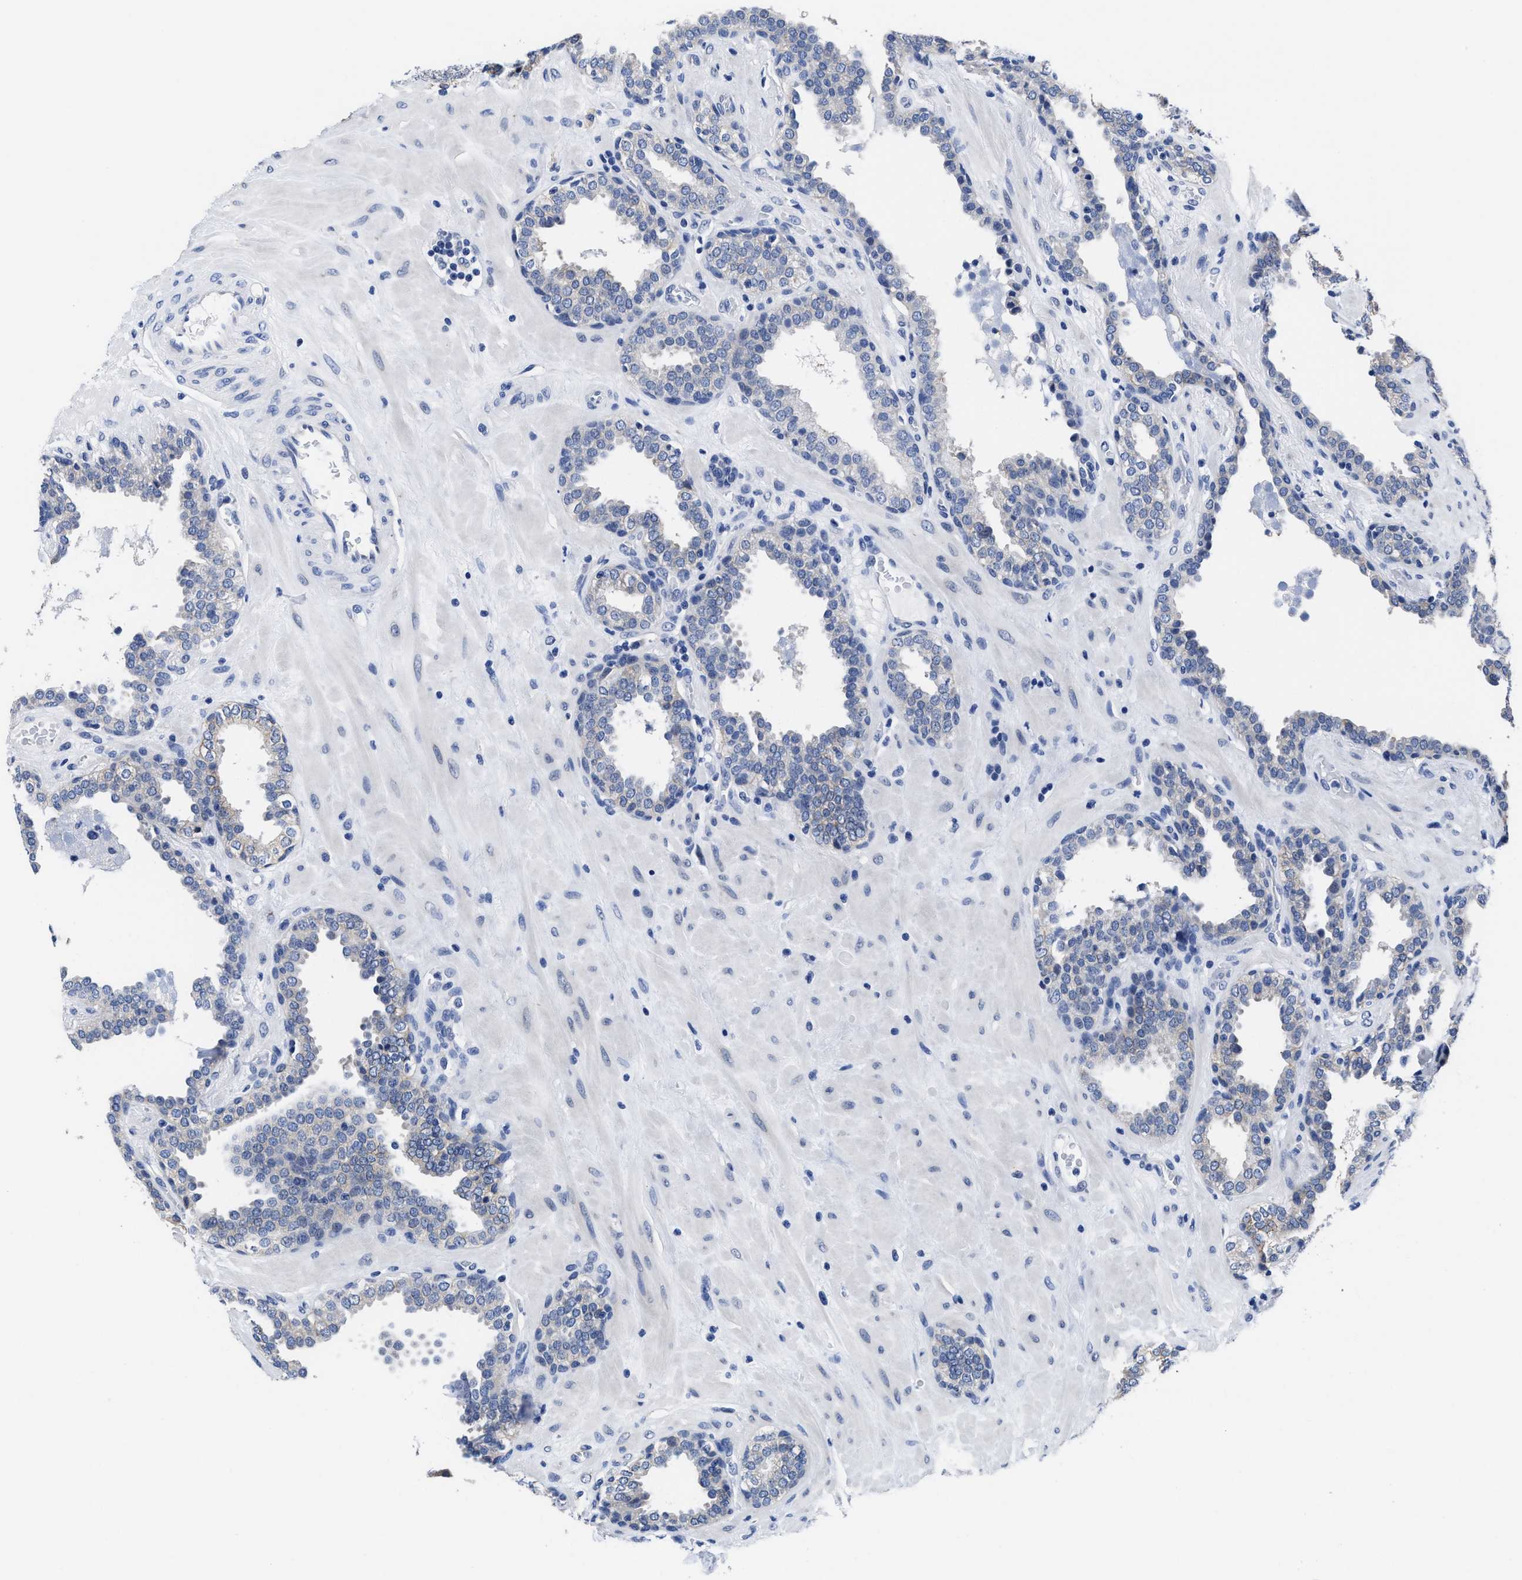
{"staining": {"intensity": "negative", "quantity": "none", "location": "none"}, "tissue": "prostate", "cell_type": "Glandular cells", "image_type": "normal", "snomed": [{"axis": "morphology", "description": "Normal tissue, NOS"}, {"axis": "topography", "description": "Prostate"}], "caption": "IHC image of unremarkable prostate stained for a protein (brown), which displays no positivity in glandular cells.", "gene": "HOOK1", "patient": {"sex": "male", "age": 51}}